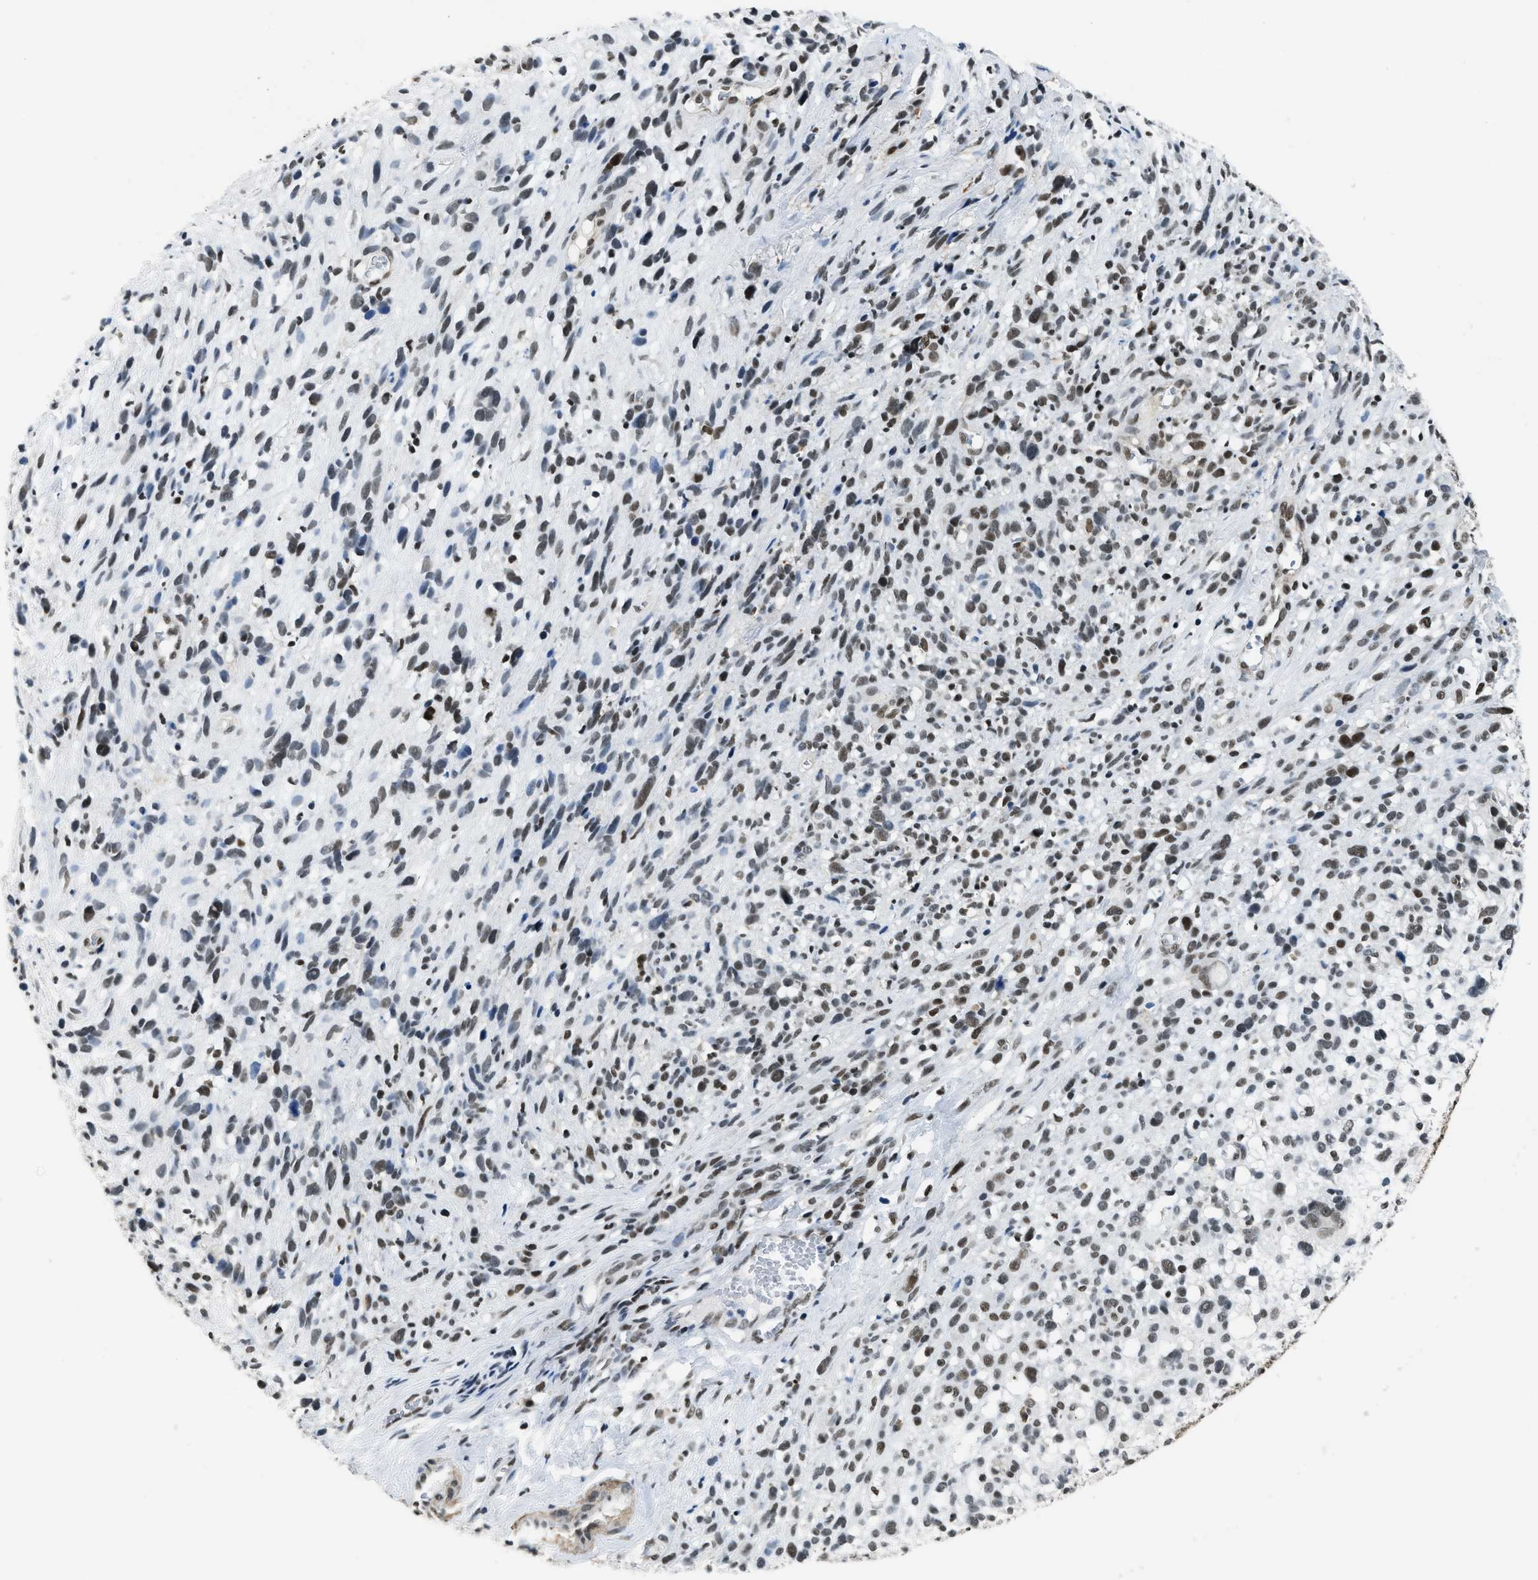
{"staining": {"intensity": "moderate", "quantity": ">75%", "location": "nuclear"}, "tissue": "melanoma", "cell_type": "Tumor cells", "image_type": "cancer", "snomed": [{"axis": "morphology", "description": "Malignant melanoma, NOS"}, {"axis": "topography", "description": "Skin"}], "caption": "An image of human melanoma stained for a protein displays moderate nuclear brown staining in tumor cells.", "gene": "SCAF4", "patient": {"sex": "female", "age": 55}}